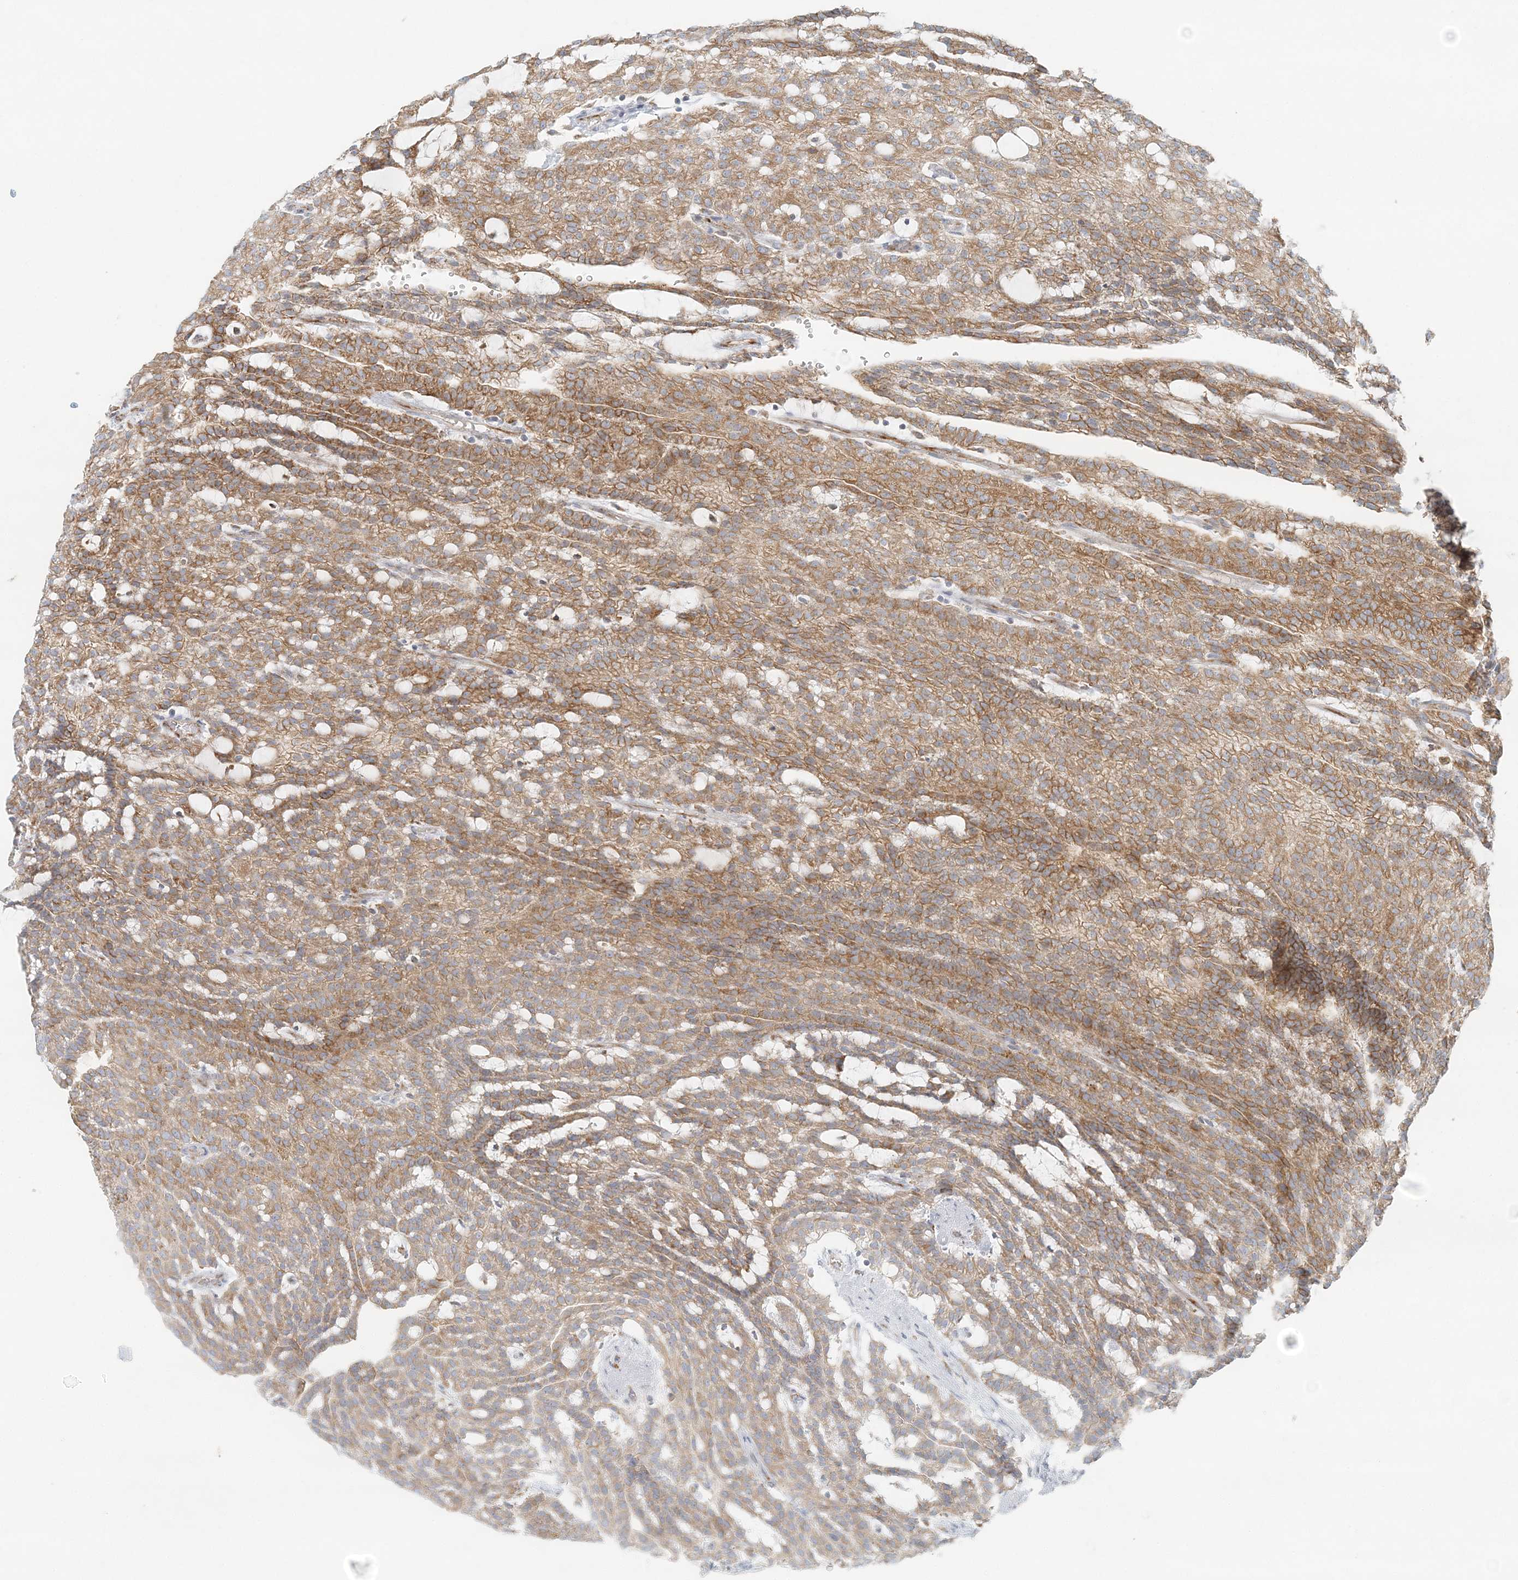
{"staining": {"intensity": "moderate", "quantity": ">75%", "location": "cytoplasmic/membranous"}, "tissue": "renal cancer", "cell_type": "Tumor cells", "image_type": "cancer", "snomed": [{"axis": "morphology", "description": "Adenocarcinoma, NOS"}, {"axis": "topography", "description": "Kidney"}], "caption": "Immunohistochemistry image of human renal adenocarcinoma stained for a protein (brown), which shows medium levels of moderate cytoplasmic/membranous positivity in about >75% of tumor cells.", "gene": "STK11IP", "patient": {"sex": "male", "age": 63}}